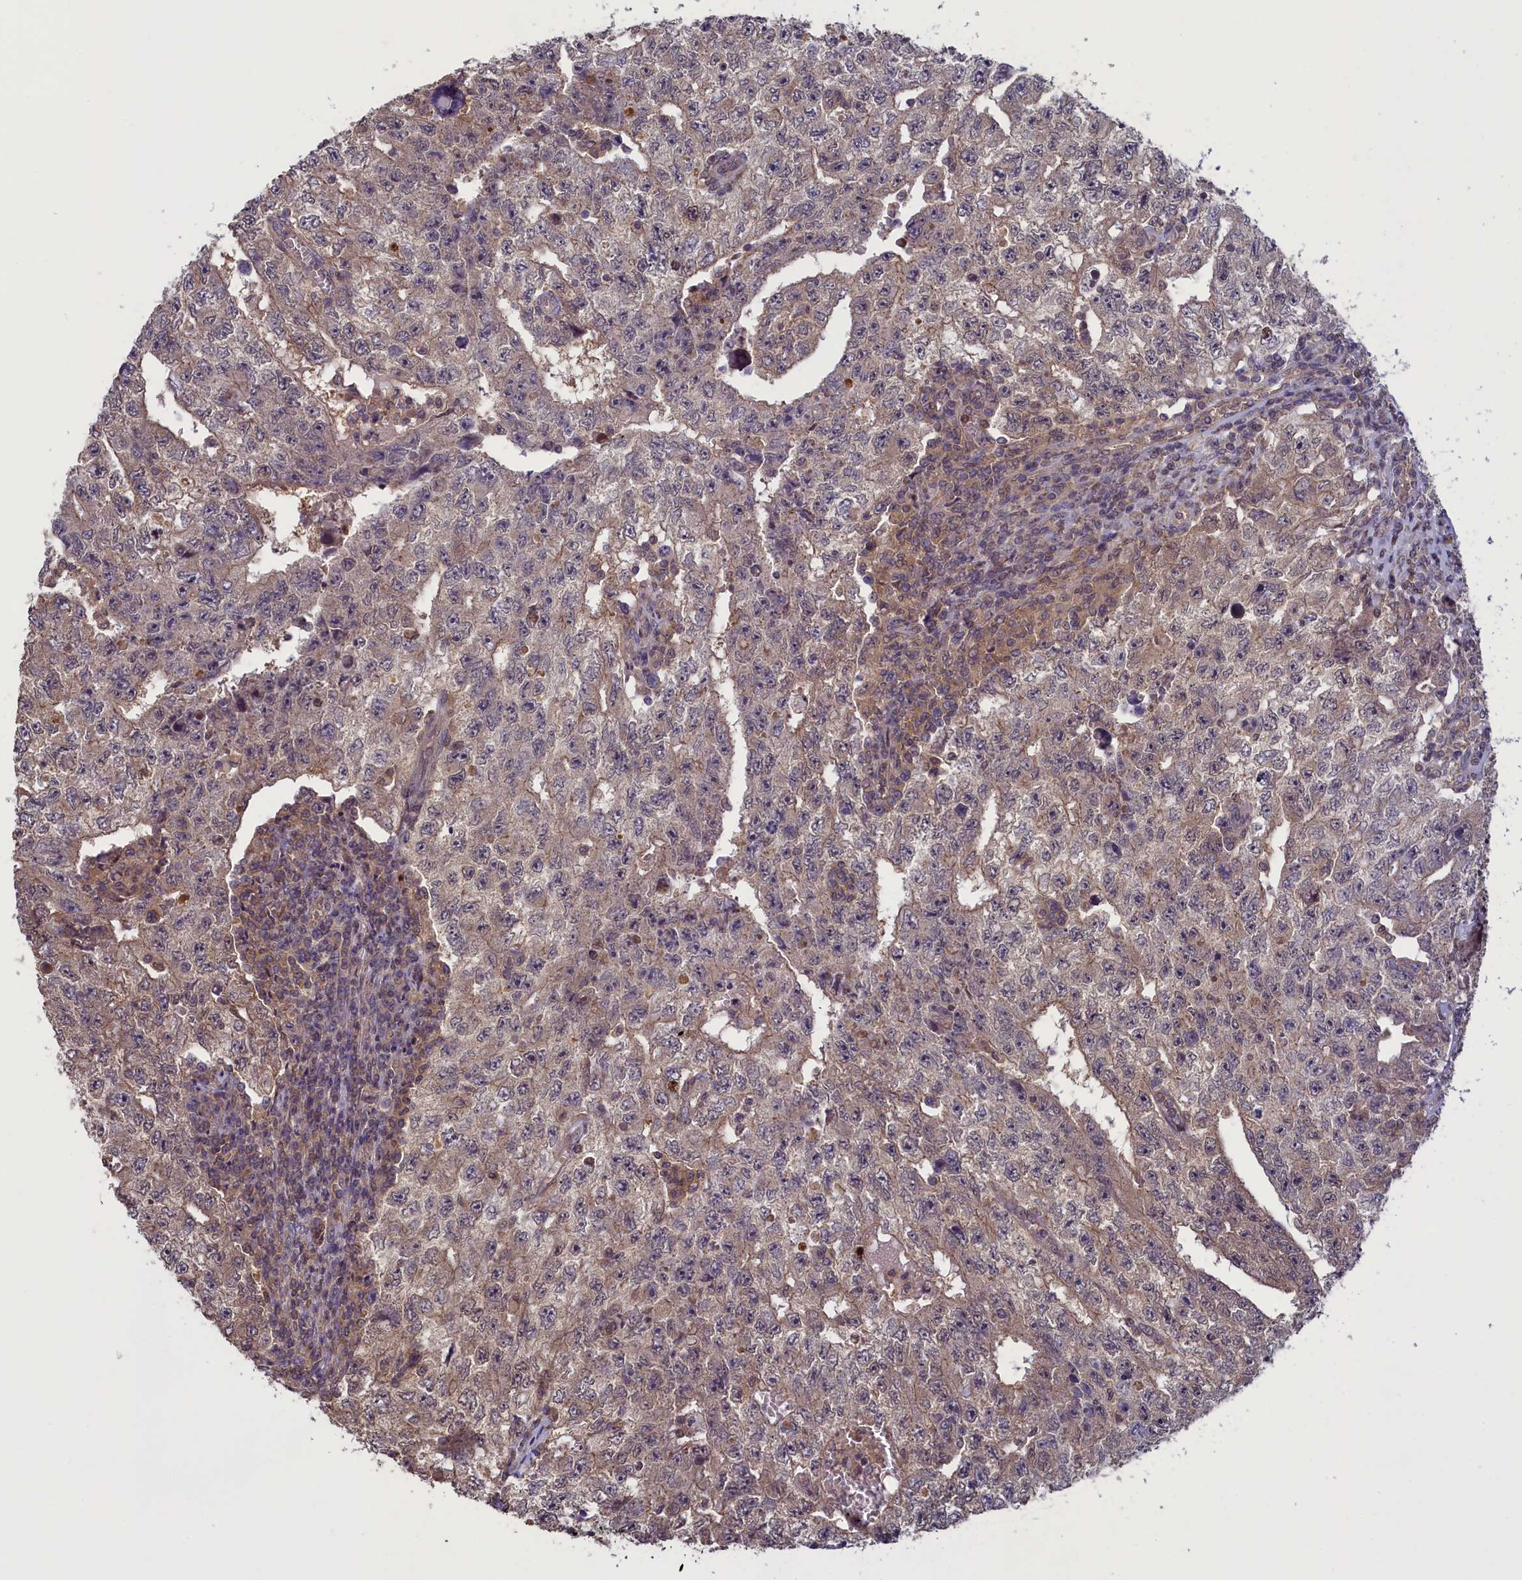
{"staining": {"intensity": "weak", "quantity": "25%-75%", "location": "cytoplasmic/membranous"}, "tissue": "testis cancer", "cell_type": "Tumor cells", "image_type": "cancer", "snomed": [{"axis": "morphology", "description": "Carcinoma, Embryonal, NOS"}, {"axis": "topography", "description": "Testis"}], "caption": "Immunohistochemical staining of testis cancer (embryonal carcinoma) demonstrates low levels of weak cytoplasmic/membranous staining in about 25%-75% of tumor cells. The staining was performed using DAB, with brown indicating positive protein expression. Nuclei are stained blue with hematoxylin.", "gene": "NUBP1", "patient": {"sex": "male", "age": 17}}